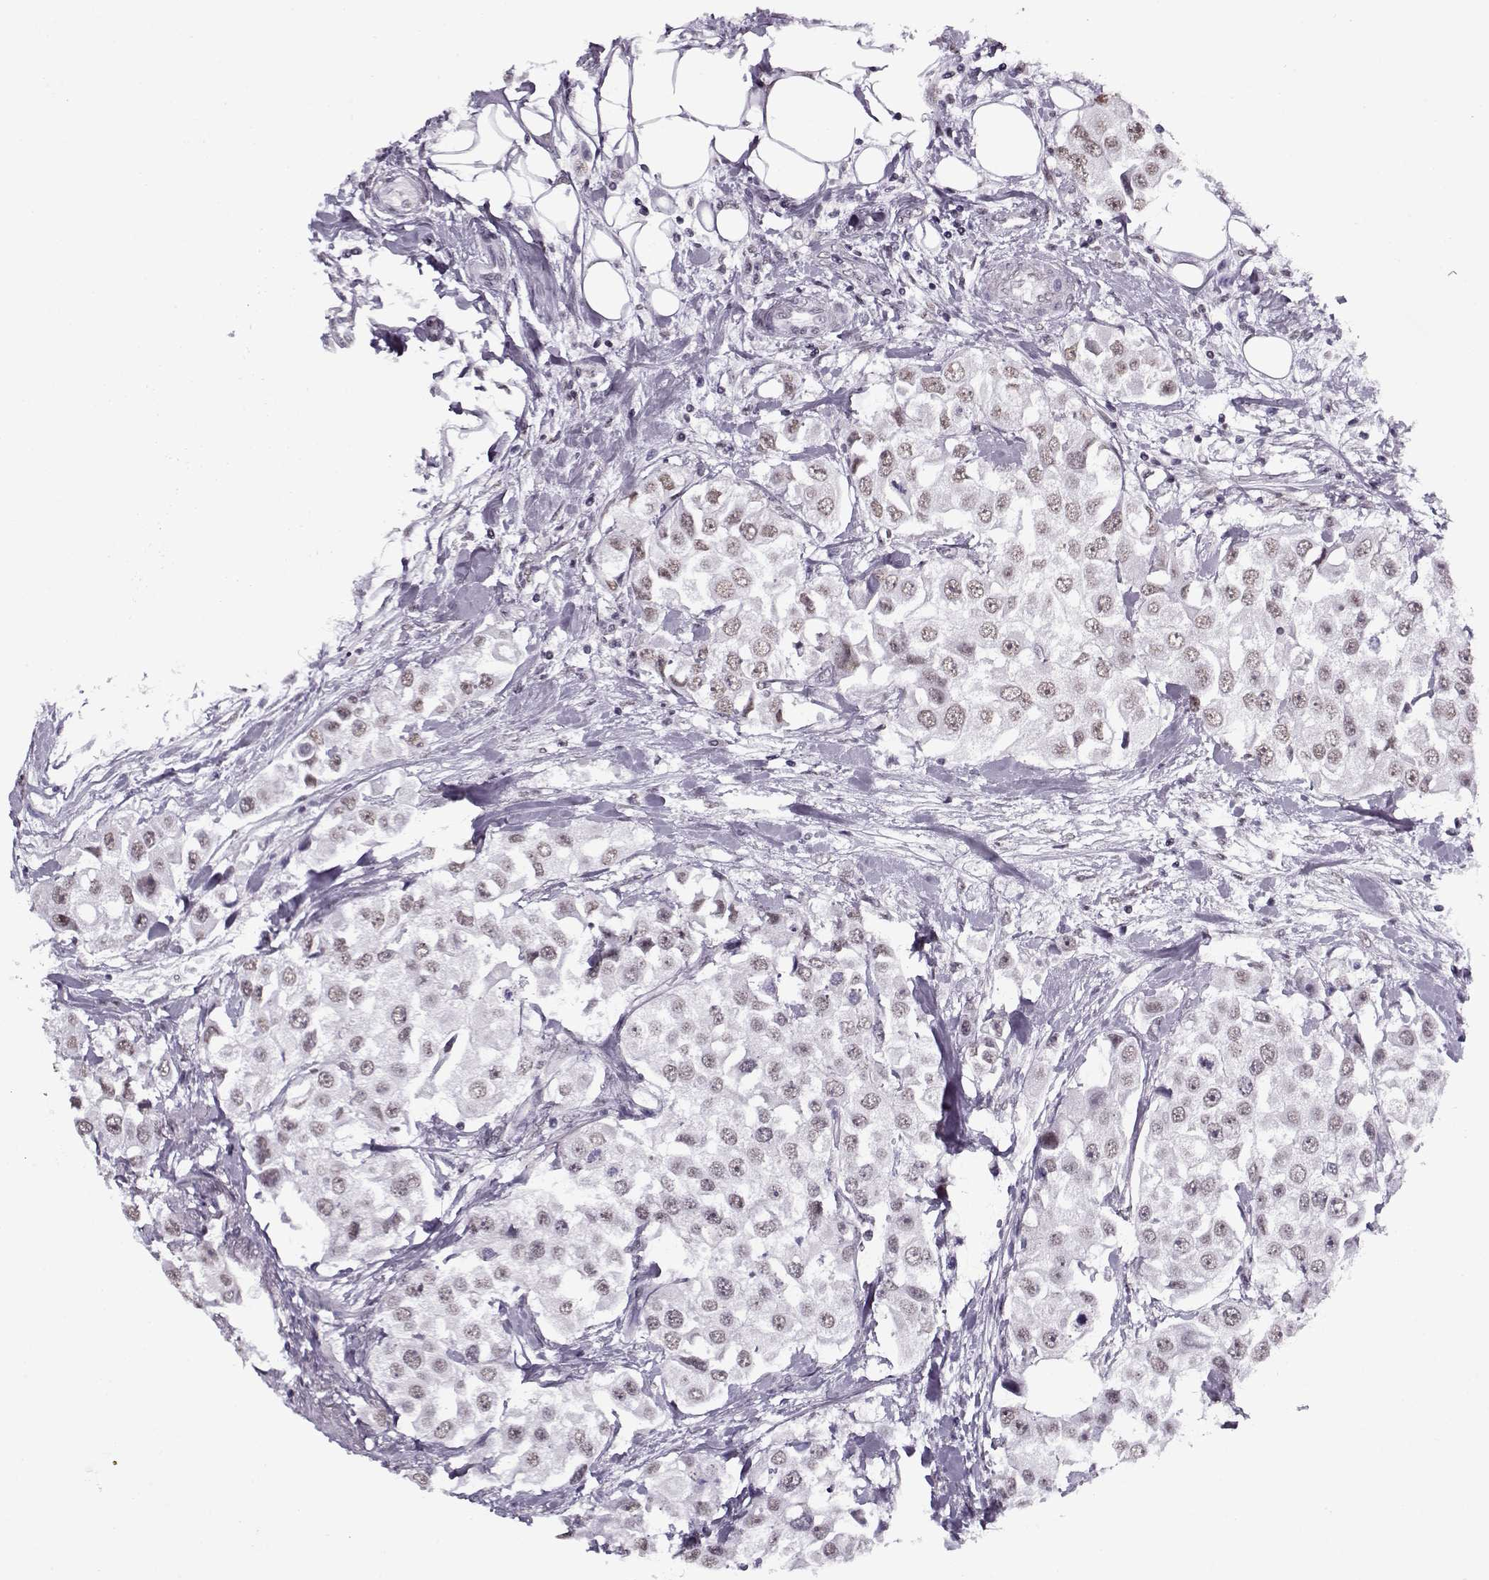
{"staining": {"intensity": "weak", "quantity": "25%-75%", "location": "nuclear"}, "tissue": "urothelial cancer", "cell_type": "Tumor cells", "image_type": "cancer", "snomed": [{"axis": "morphology", "description": "Urothelial carcinoma, High grade"}, {"axis": "topography", "description": "Urinary bladder"}], "caption": "Tumor cells exhibit low levels of weak nuclear expression in about 25%-75% of cells in urothelial cancer.", "gene": "PRMT8", "patient": {"sex": "female", "age": 64}}